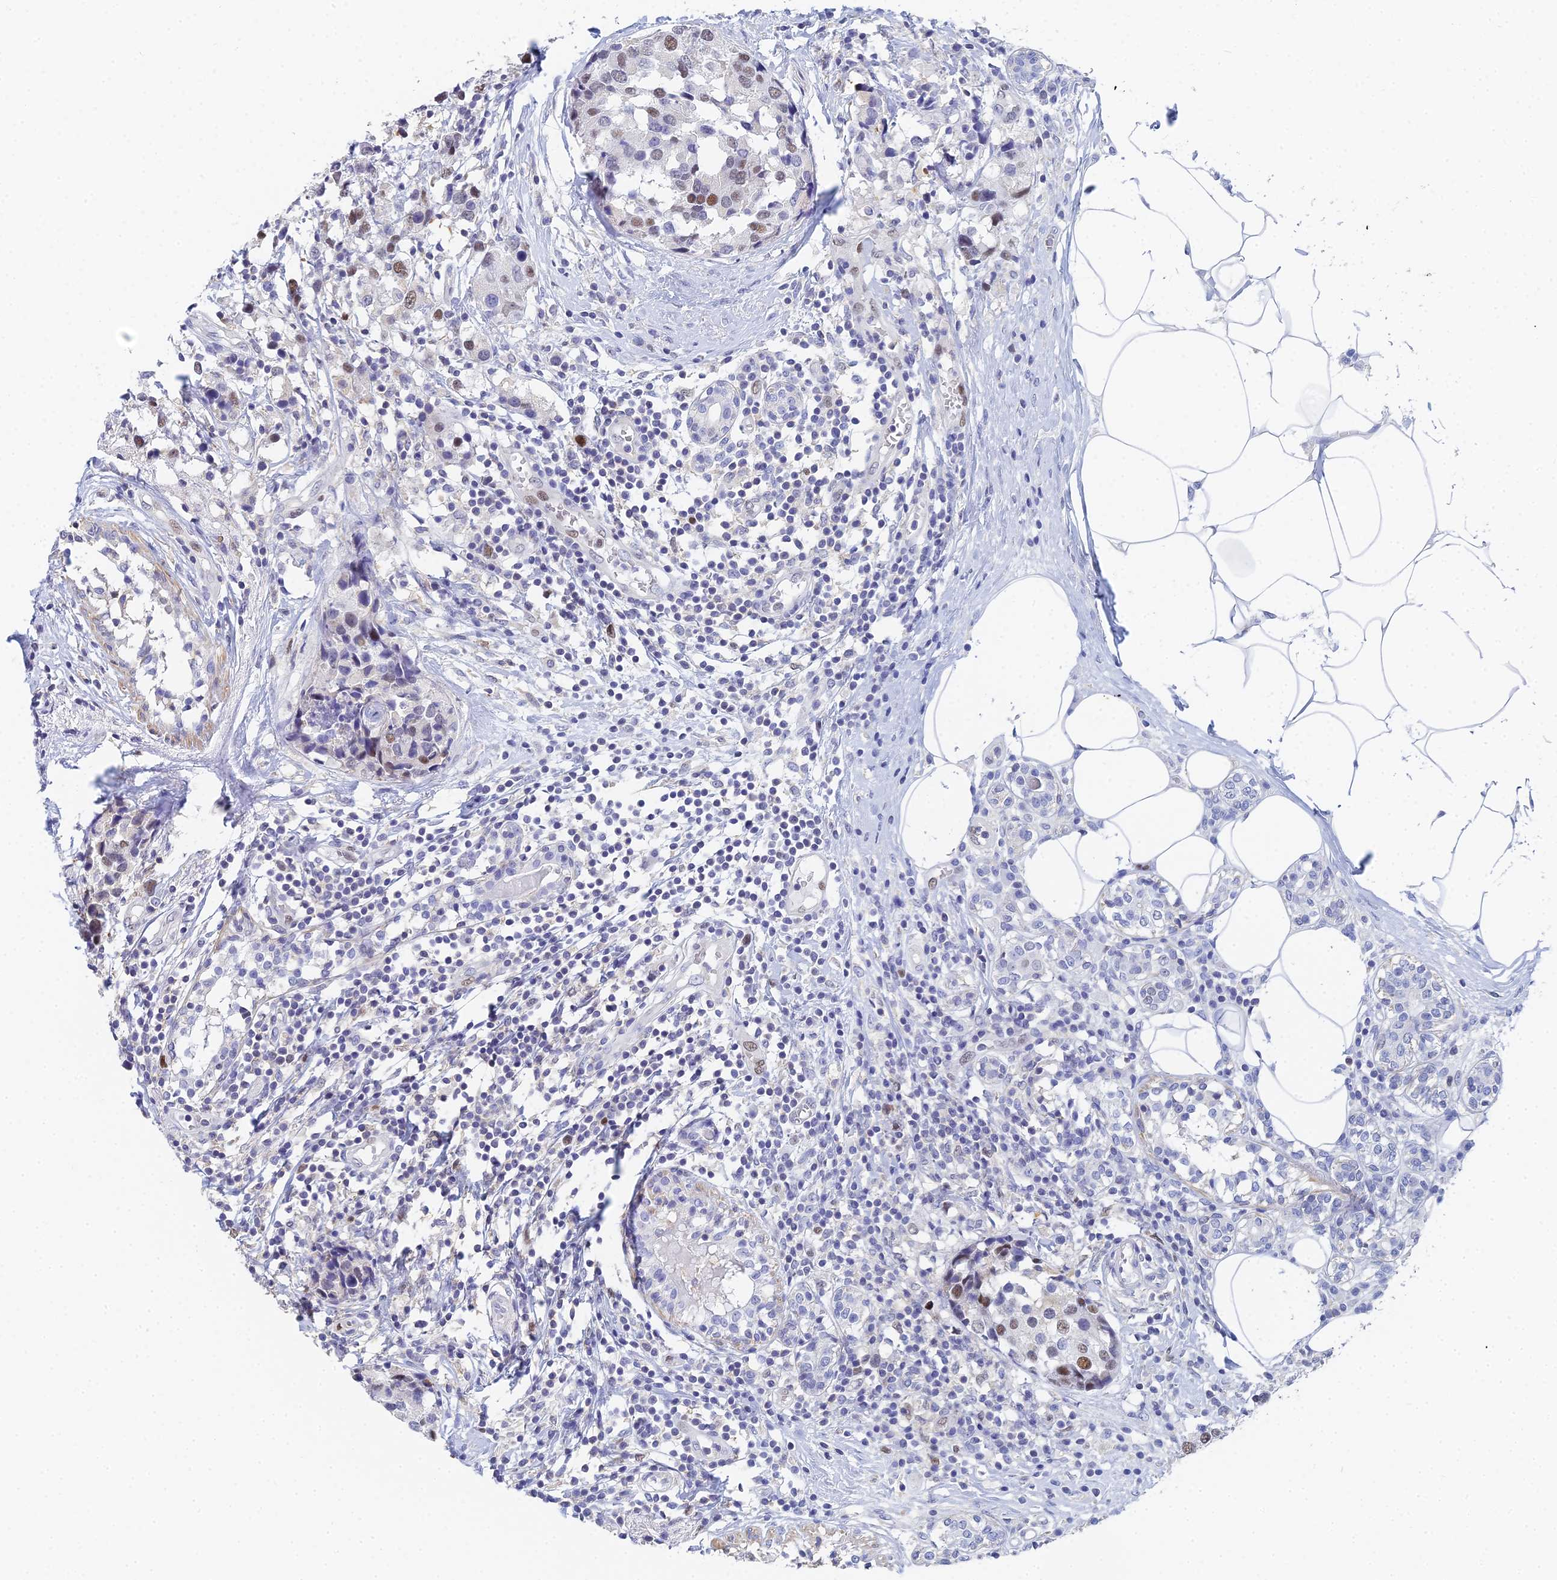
{"staining": {"intensity": "negative", "quantity": "none", "location": "none"}, "tissue": "breast cancer", "cell_type": "Tumor cells", "image_type": "cancer", "snomed": [{"axis": "morphology", "description": "Lobular carcinoma"}, {"axis": "topography", "description": "Breast"}], "caption": "Breast cancer stained for a protein using IHC reveals no staining tumor cells.", "gene": "MCM2", "patient": {"sex": "female", "age": 59}}